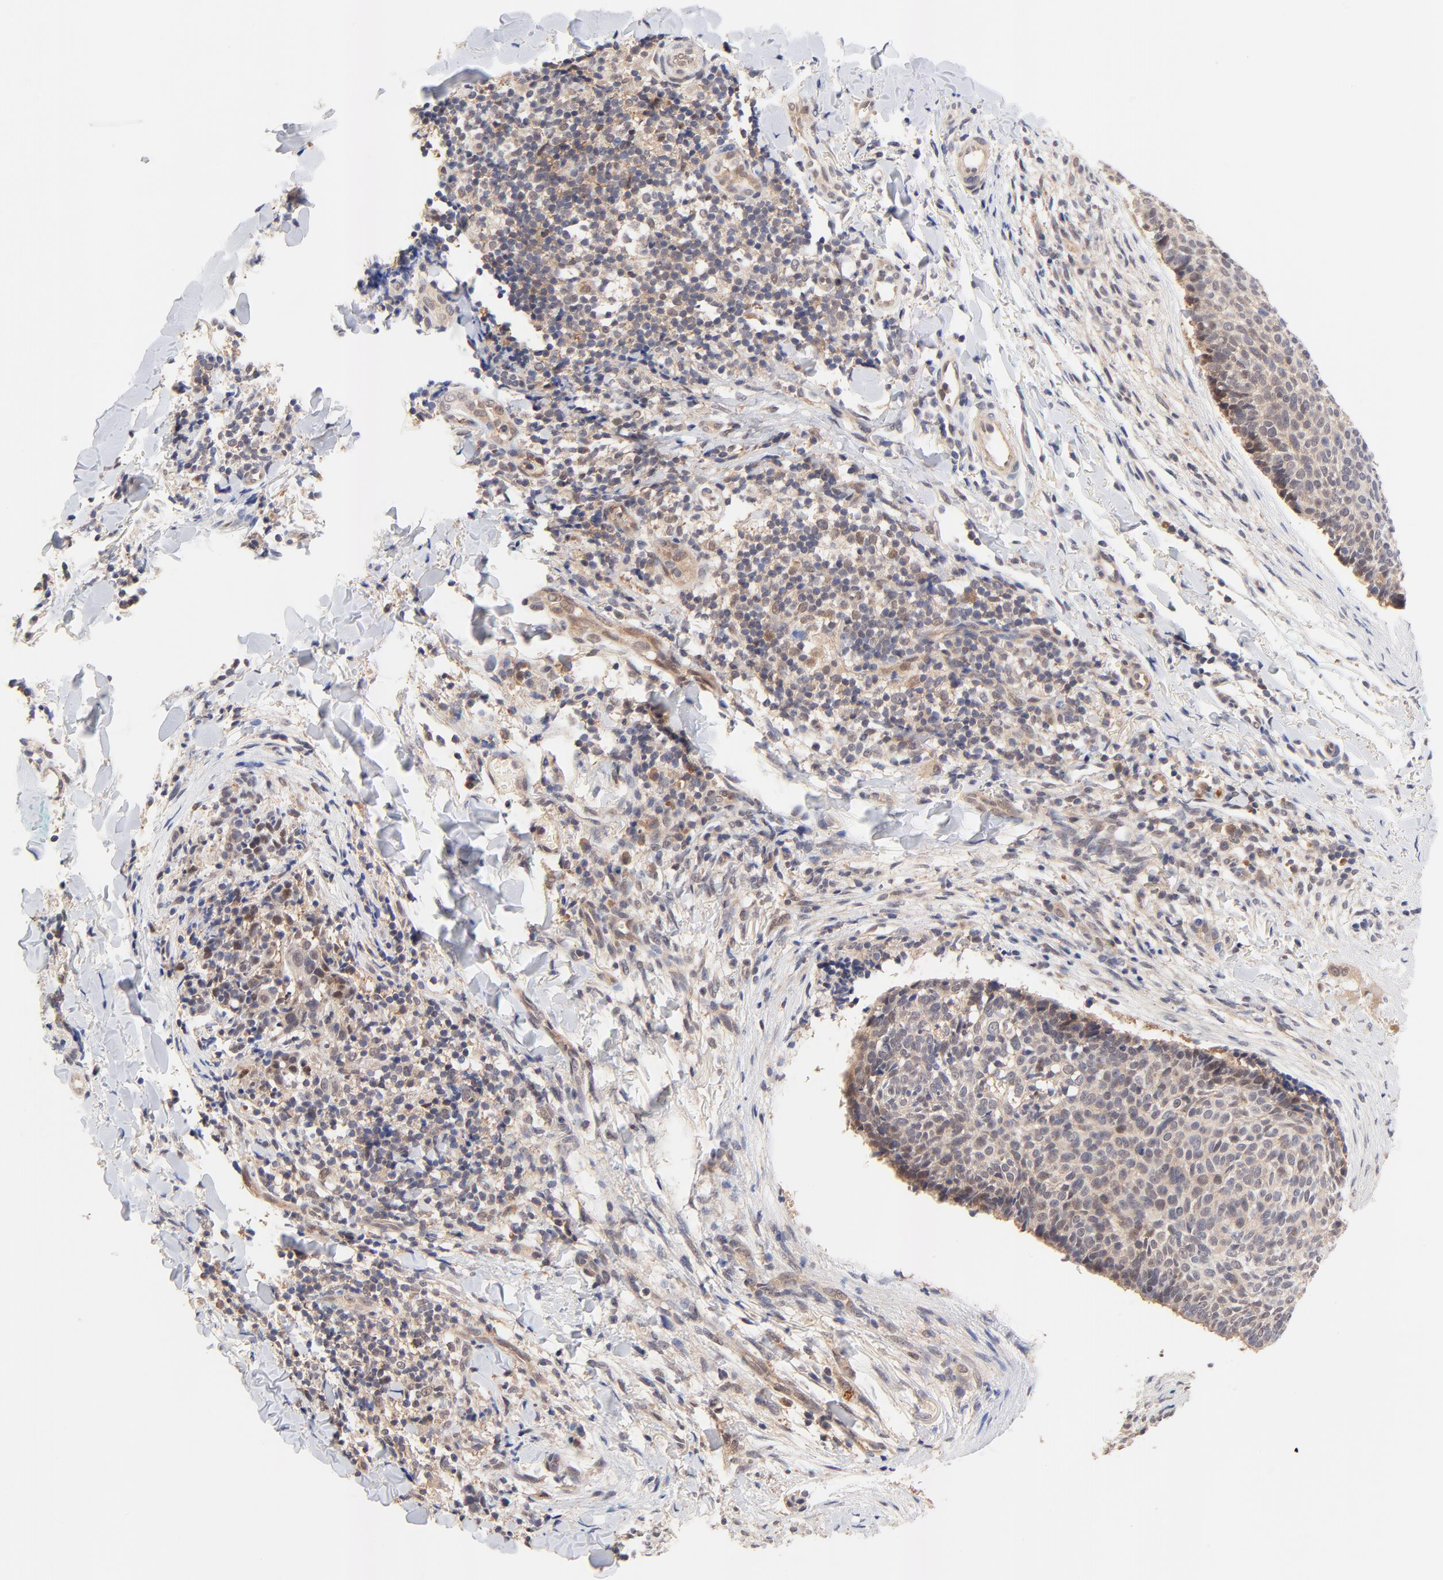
{"staining": {"intensity": "weak", "quantity": "25%-75%", "location": "cytoplasmic/membranous"}, "tissue": "skin cancer", "cell_type": "Tumor cells", "image_type": "cancer", "snomed": [{"axis": "morphology", "description": "Normal tissue, NOS"}, {"axis": "morphology", "description": "Basal cell carcinoma"}, {"axis": "topography", "description": "Skin"}], "caption": "The photomicrograph shows staining of basal cell carcinoma (skin), revealing weak cytoplasmic/membranous protein staining (brown color) within tumor cells.", "gene": "TXNL1", "patient": {"sex": "female", "age": 57}}